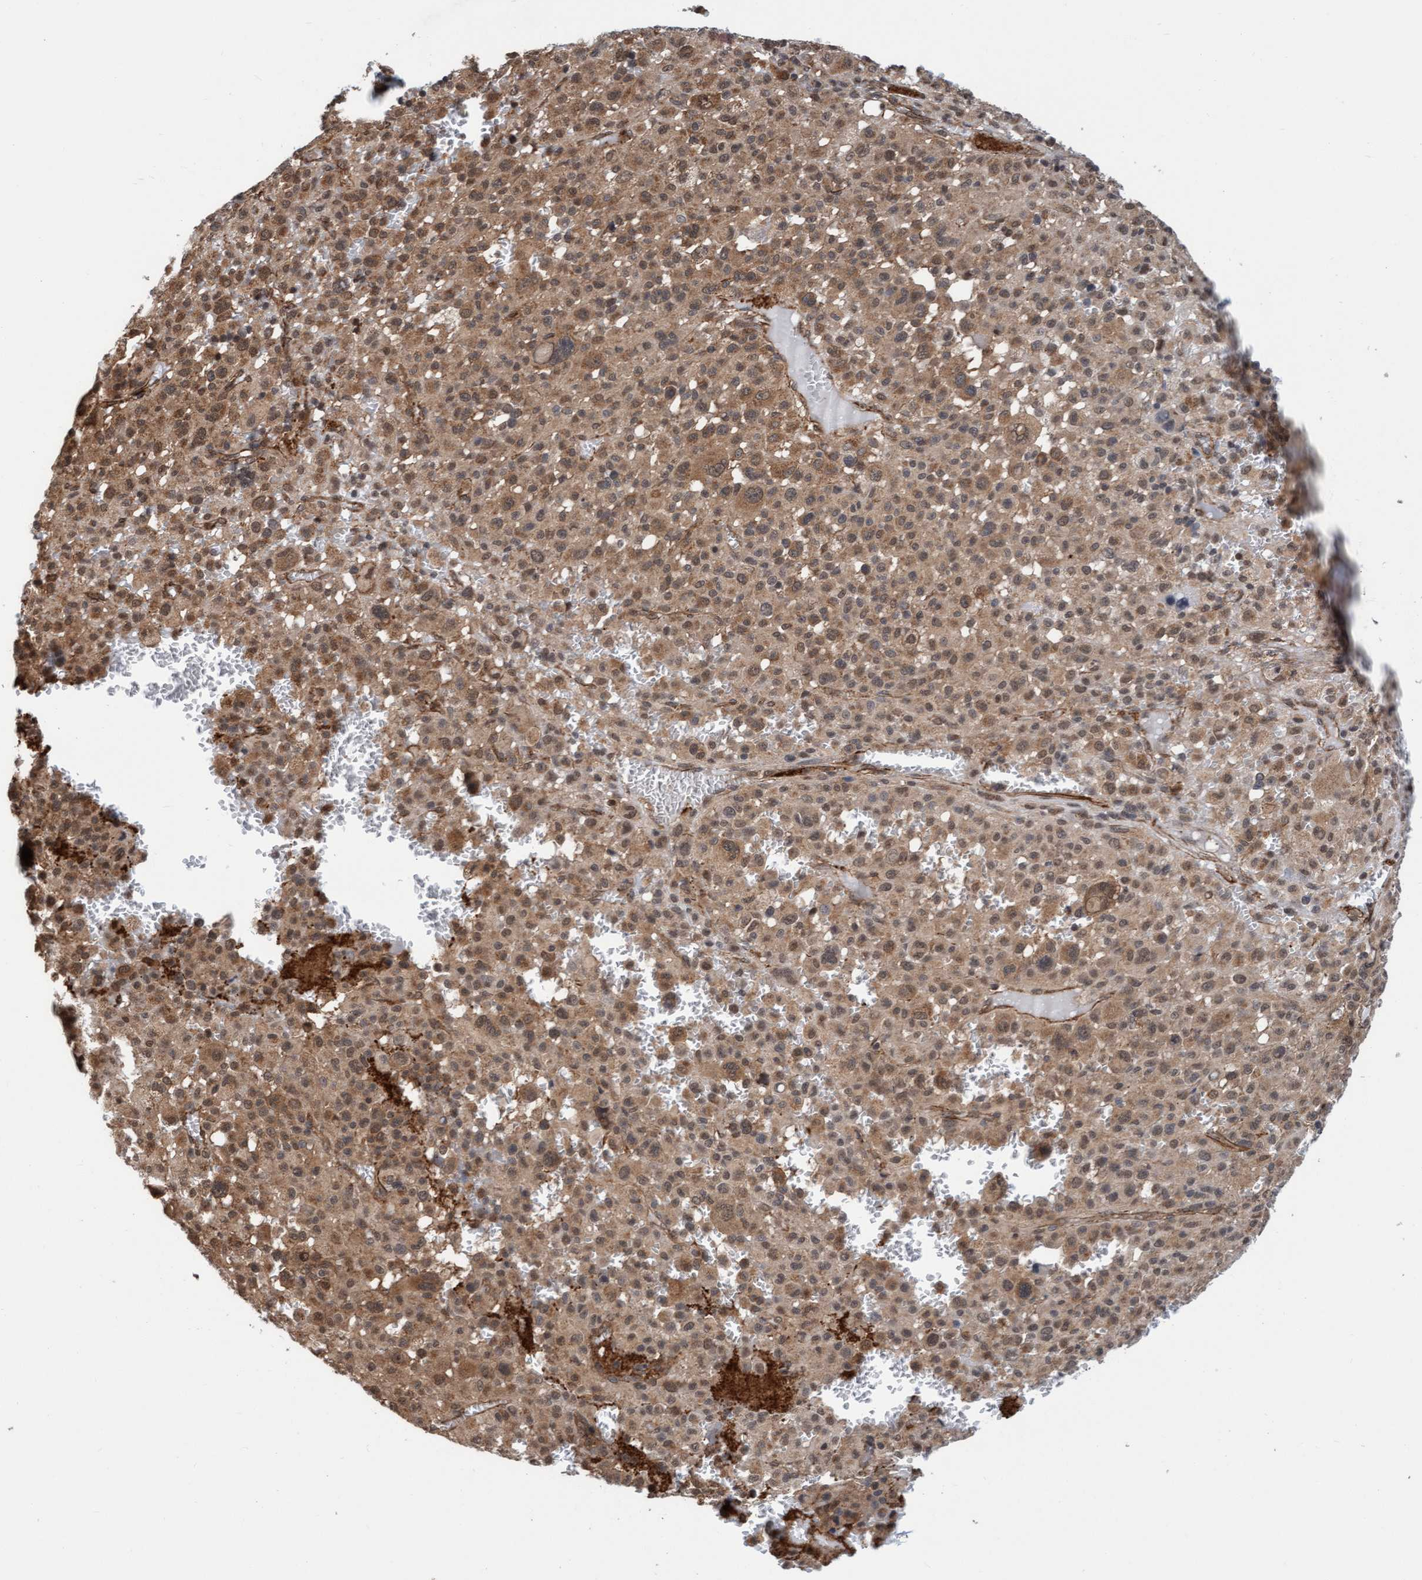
{"staining": {"intensity": "moderate", "quantity": ">75%", "location": "cytoplasmic/membranous,nuclear"}, "tissue": "melanoma", "cell_type": "Tumor cells", "image_type": "cancer", "snomed": [{"axis": "morphology", "description": "Malignant melanoma, Metastatic site"}, {"axis": "topography", "description": "Skin"}], "caption": "Immunohistochemical staining of melanoma shows moderate cytoplasmic/membranous and nuclear protein expression in about >75% of tumor cells.", "gene": "STXBP4", "patient": {"sex": "female", "age": 74}}